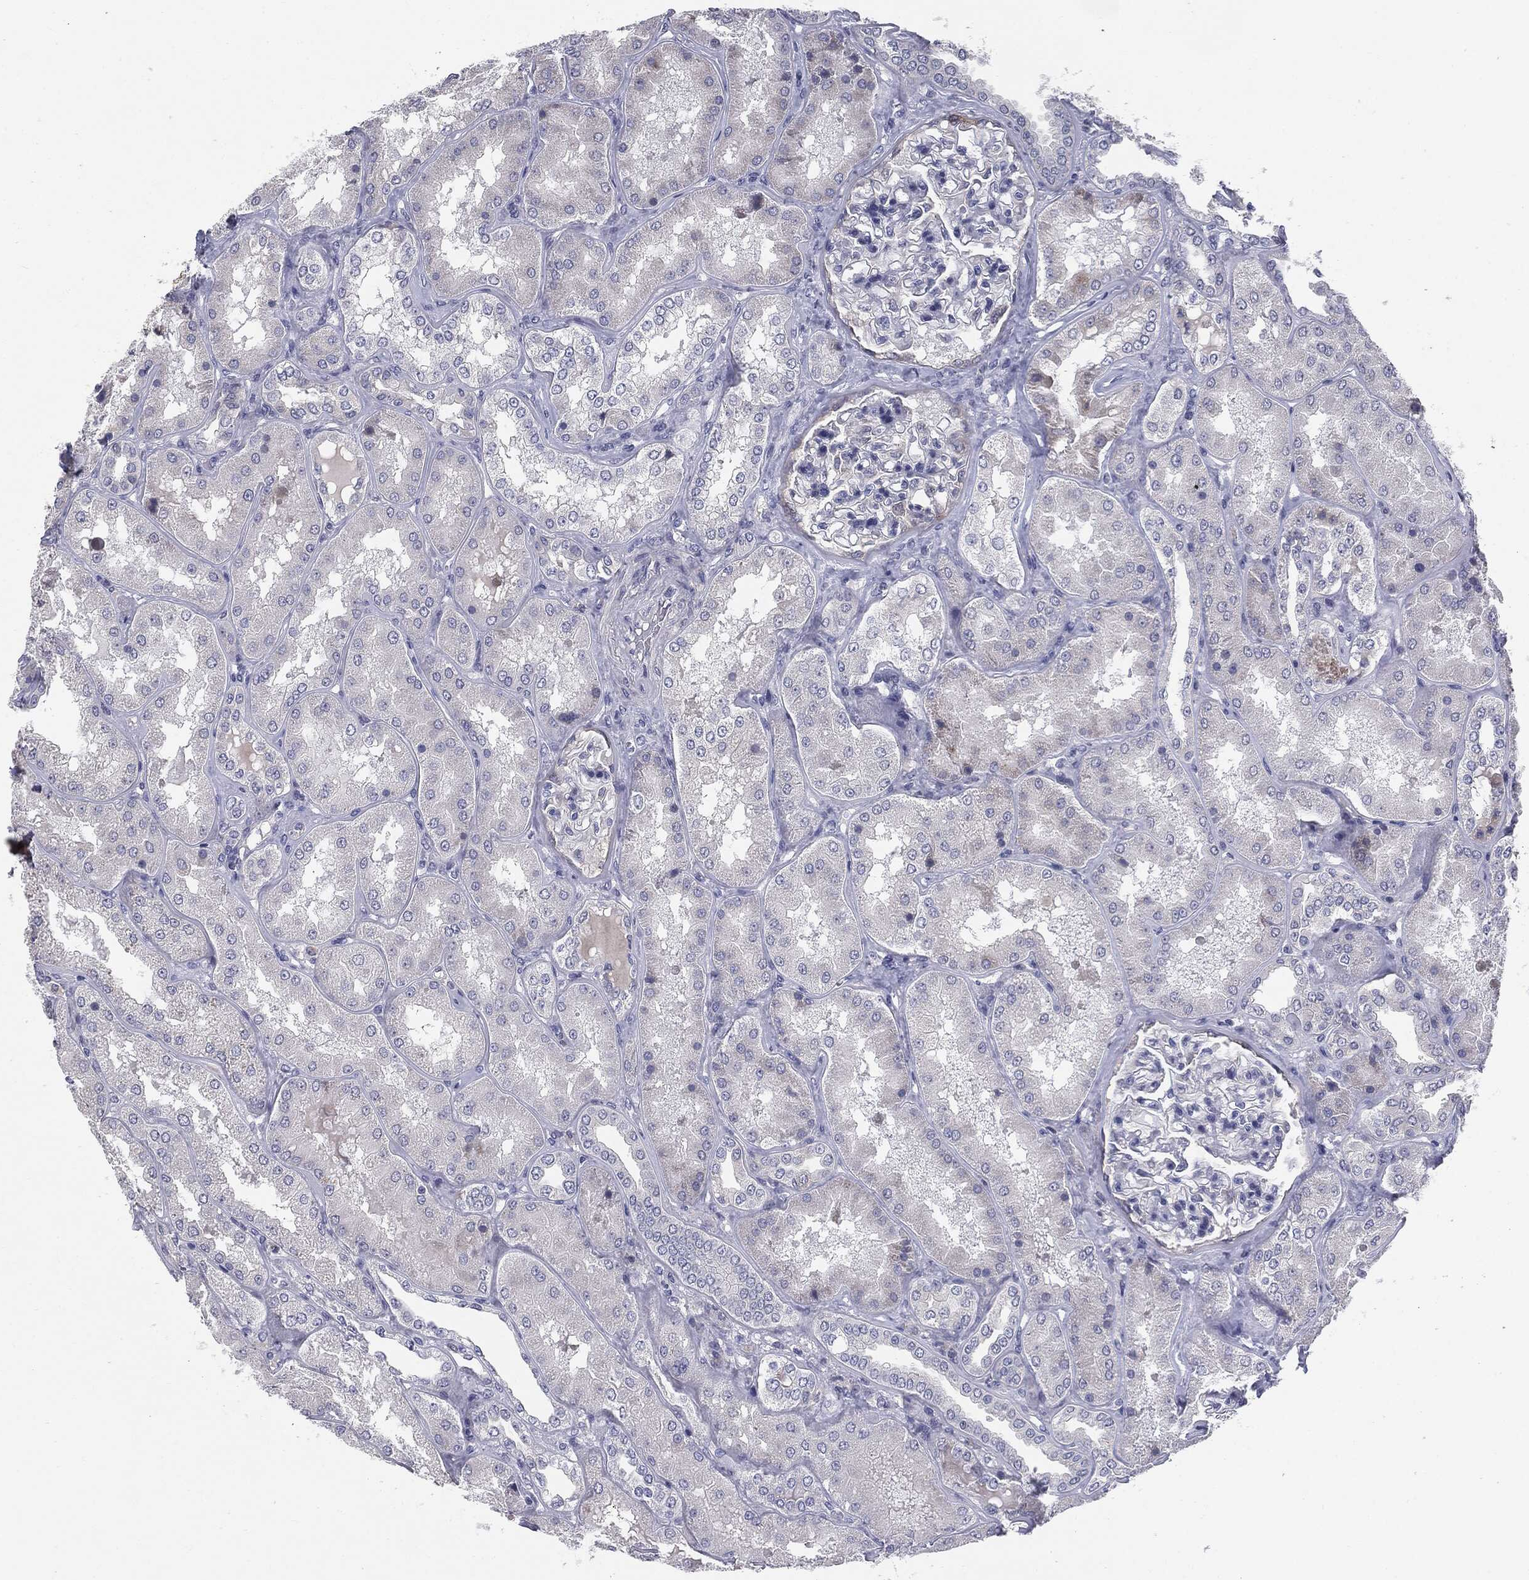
{"staining": {"intensity": "negative", "quantity": "none", "location": "none"}, "tissue": "kidney", "cell_type": "Cells in glomeruli", "image_type": "normal", "snomed": [{"axis": "morphology", "description": "Normal tissue, NOS"}, {"axis": "topography", "description": "Kidney"}], "caption": "Immunohistochemical staining of unremarkable human kidney displays no significant expression in cells in glomeruli. The staining is performed using DAB (3,3'-diaminobenzidine) brown chromogen with nuclei counter-stained in using hematoxylin.", "gene": "KRT5", "patient": {"sex": "female", "age": 56}}